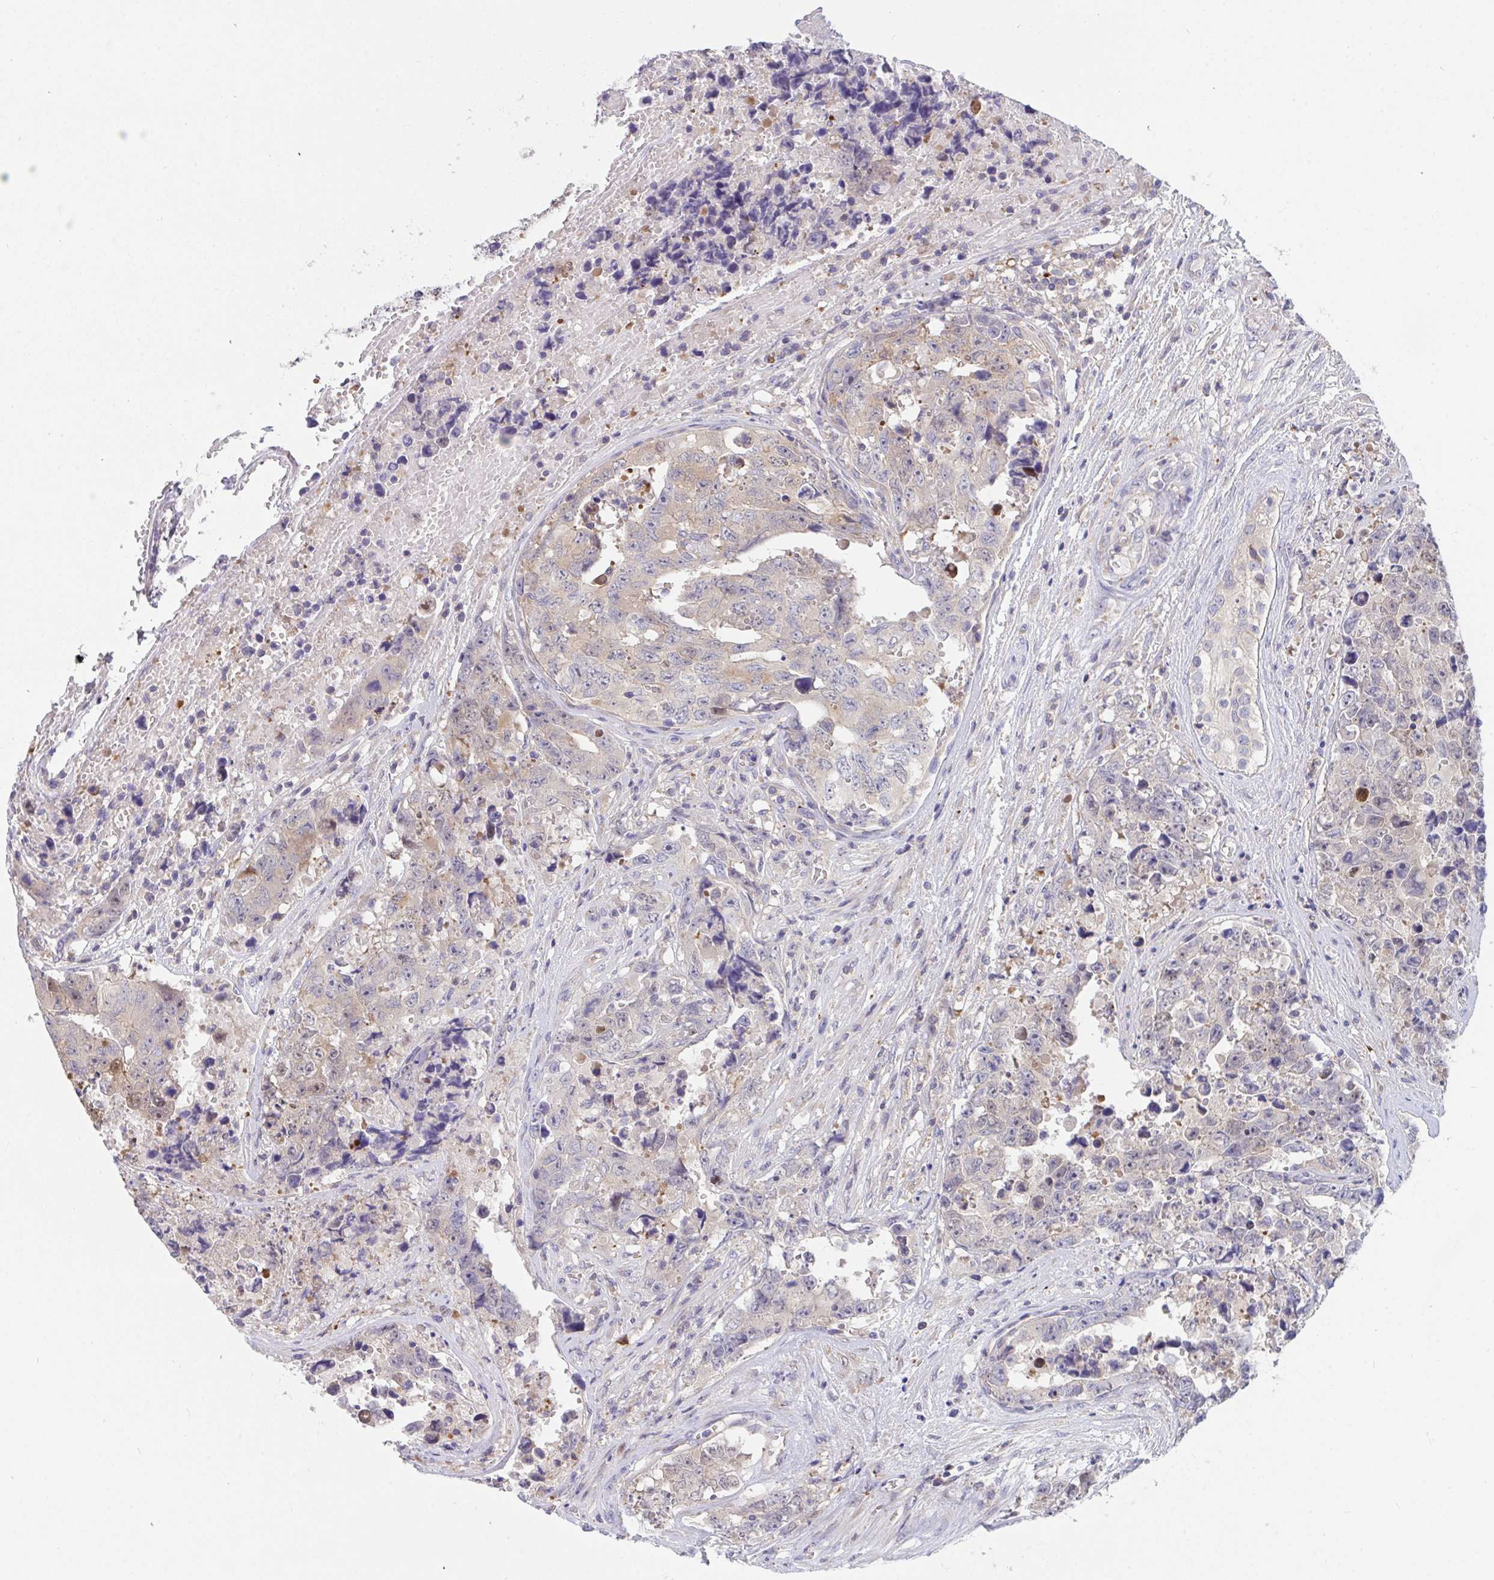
{"staining": {"intensity": "weak", "quantity": "25%-75%", "location": "cytoplasmic/membranous,nuclear"}, "tissue": "testis cancer", "cell_type": "Tumor cells", "image_type": "cancer", "snomed": [{"axis": "morphology", "description": "Normal tissue, NOS"}, {"axis": "morphology", "description": "Carcinoma, Embryonal, NOS"}, {"axis": "topography", "description": "Testis"}, {"axis": "topography", "description": "Epididymis"}], "caption": "Immunohistochemistry (DAB) staining of human testis embryonal carcinoma reveals weak cytoplasmic/membranous and nuclear protein expression in about 25%-75% of tumor cells.", "gene": "P2RX3", "patient": {"sex": "male", "age": 25}}